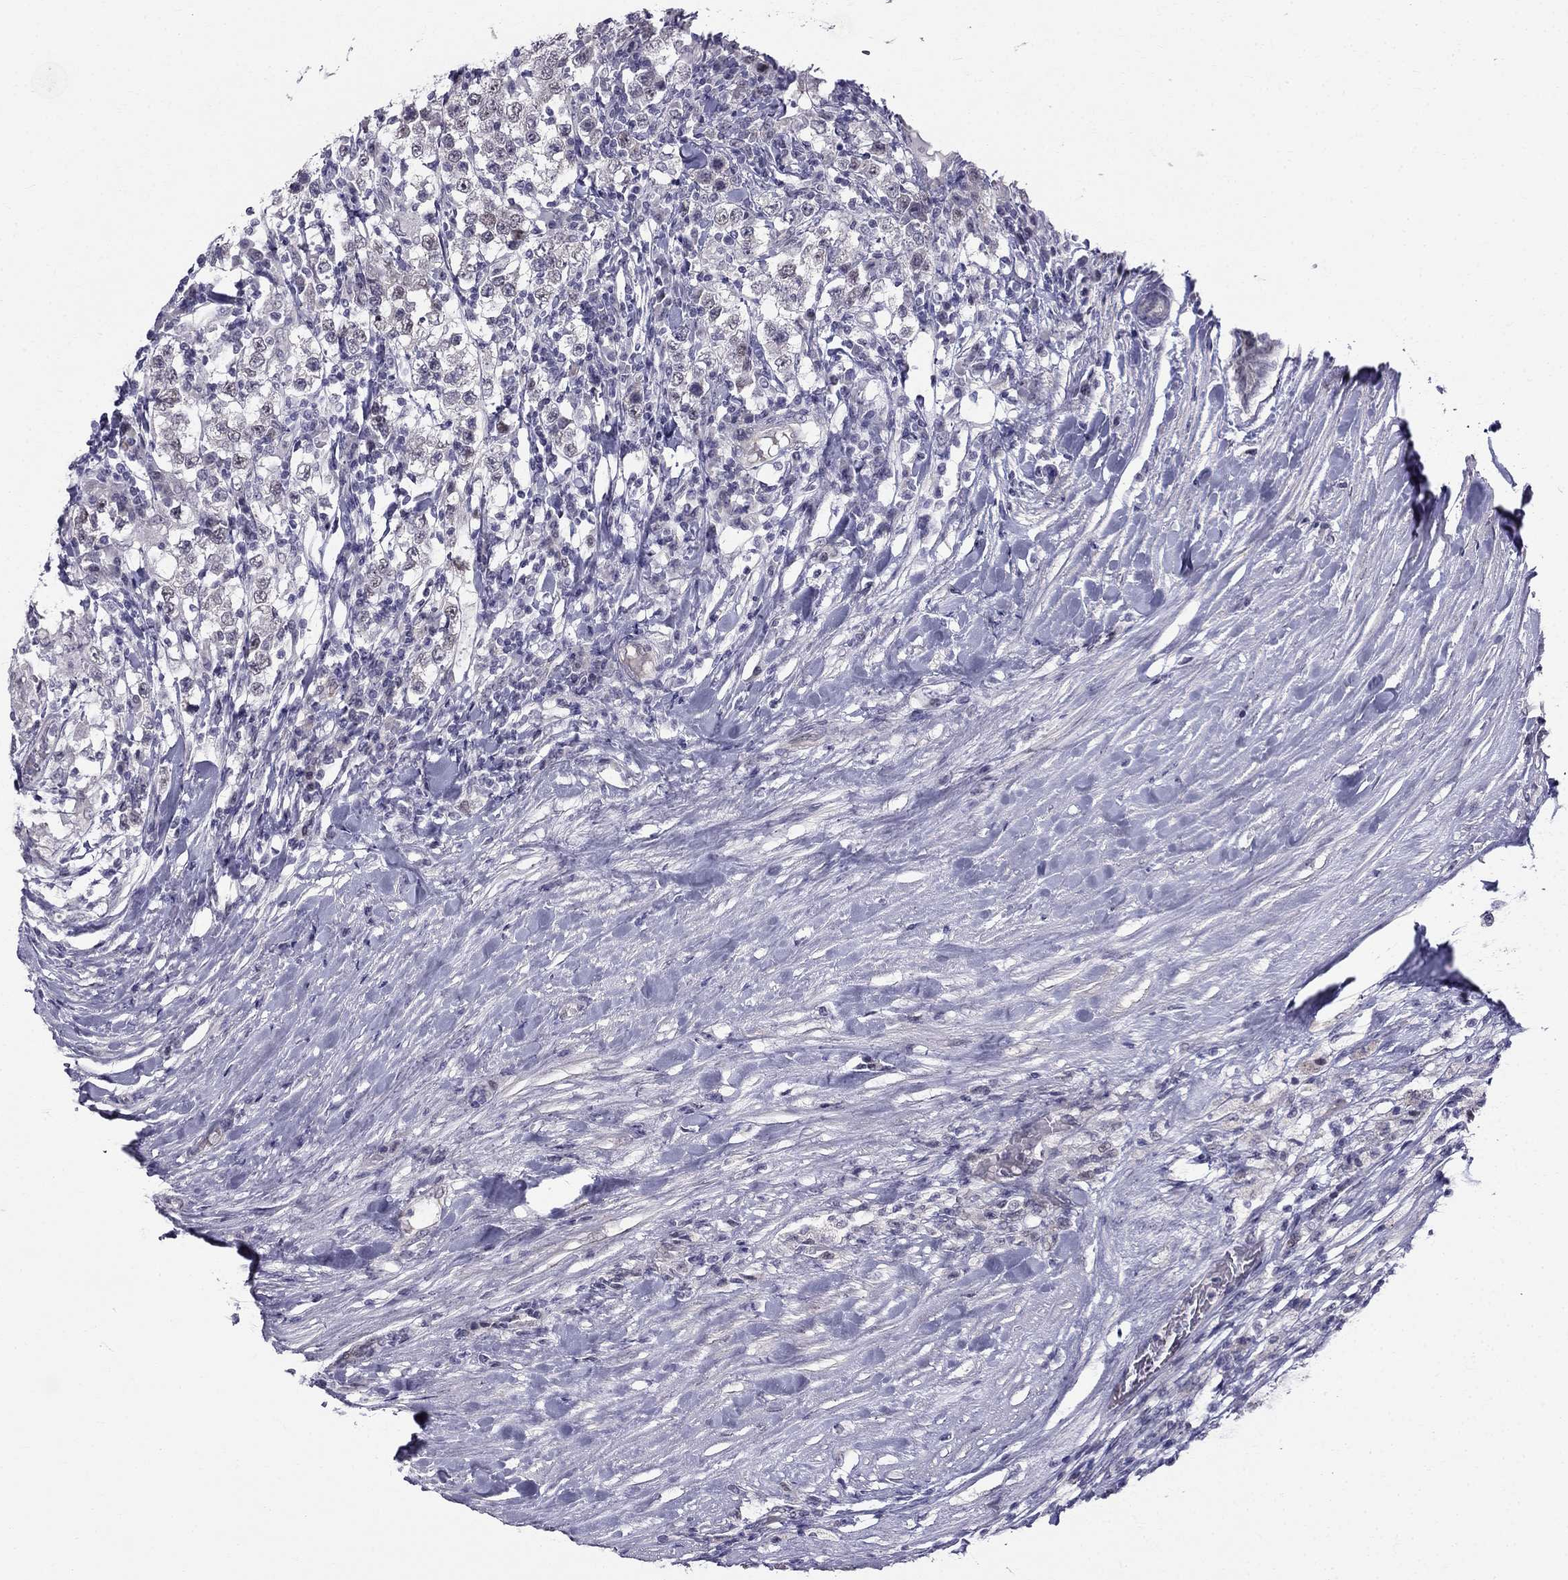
{"staining": {"intensity": "negative", "quantity": "none", "location": "none"}, "tissue": "testis cancer", "cell_type": "Tumor cells", "image_type": "cancer", "snomed": [{"axis": "morphology", "description": "Seminoma, NOS"}, {"axis": "morphology", "description": "Carcinoma, Embryonal, NOS"}, {"axis": "topography", "description": "Testis"}], "caption": "This is an immunohistochemistry (IHC) histopathology image of human embryonal carcinoma (testis). There is no staining in tumor cells.", "gene": "BAG5", "patient": {"sex": "male", "age": 41}}